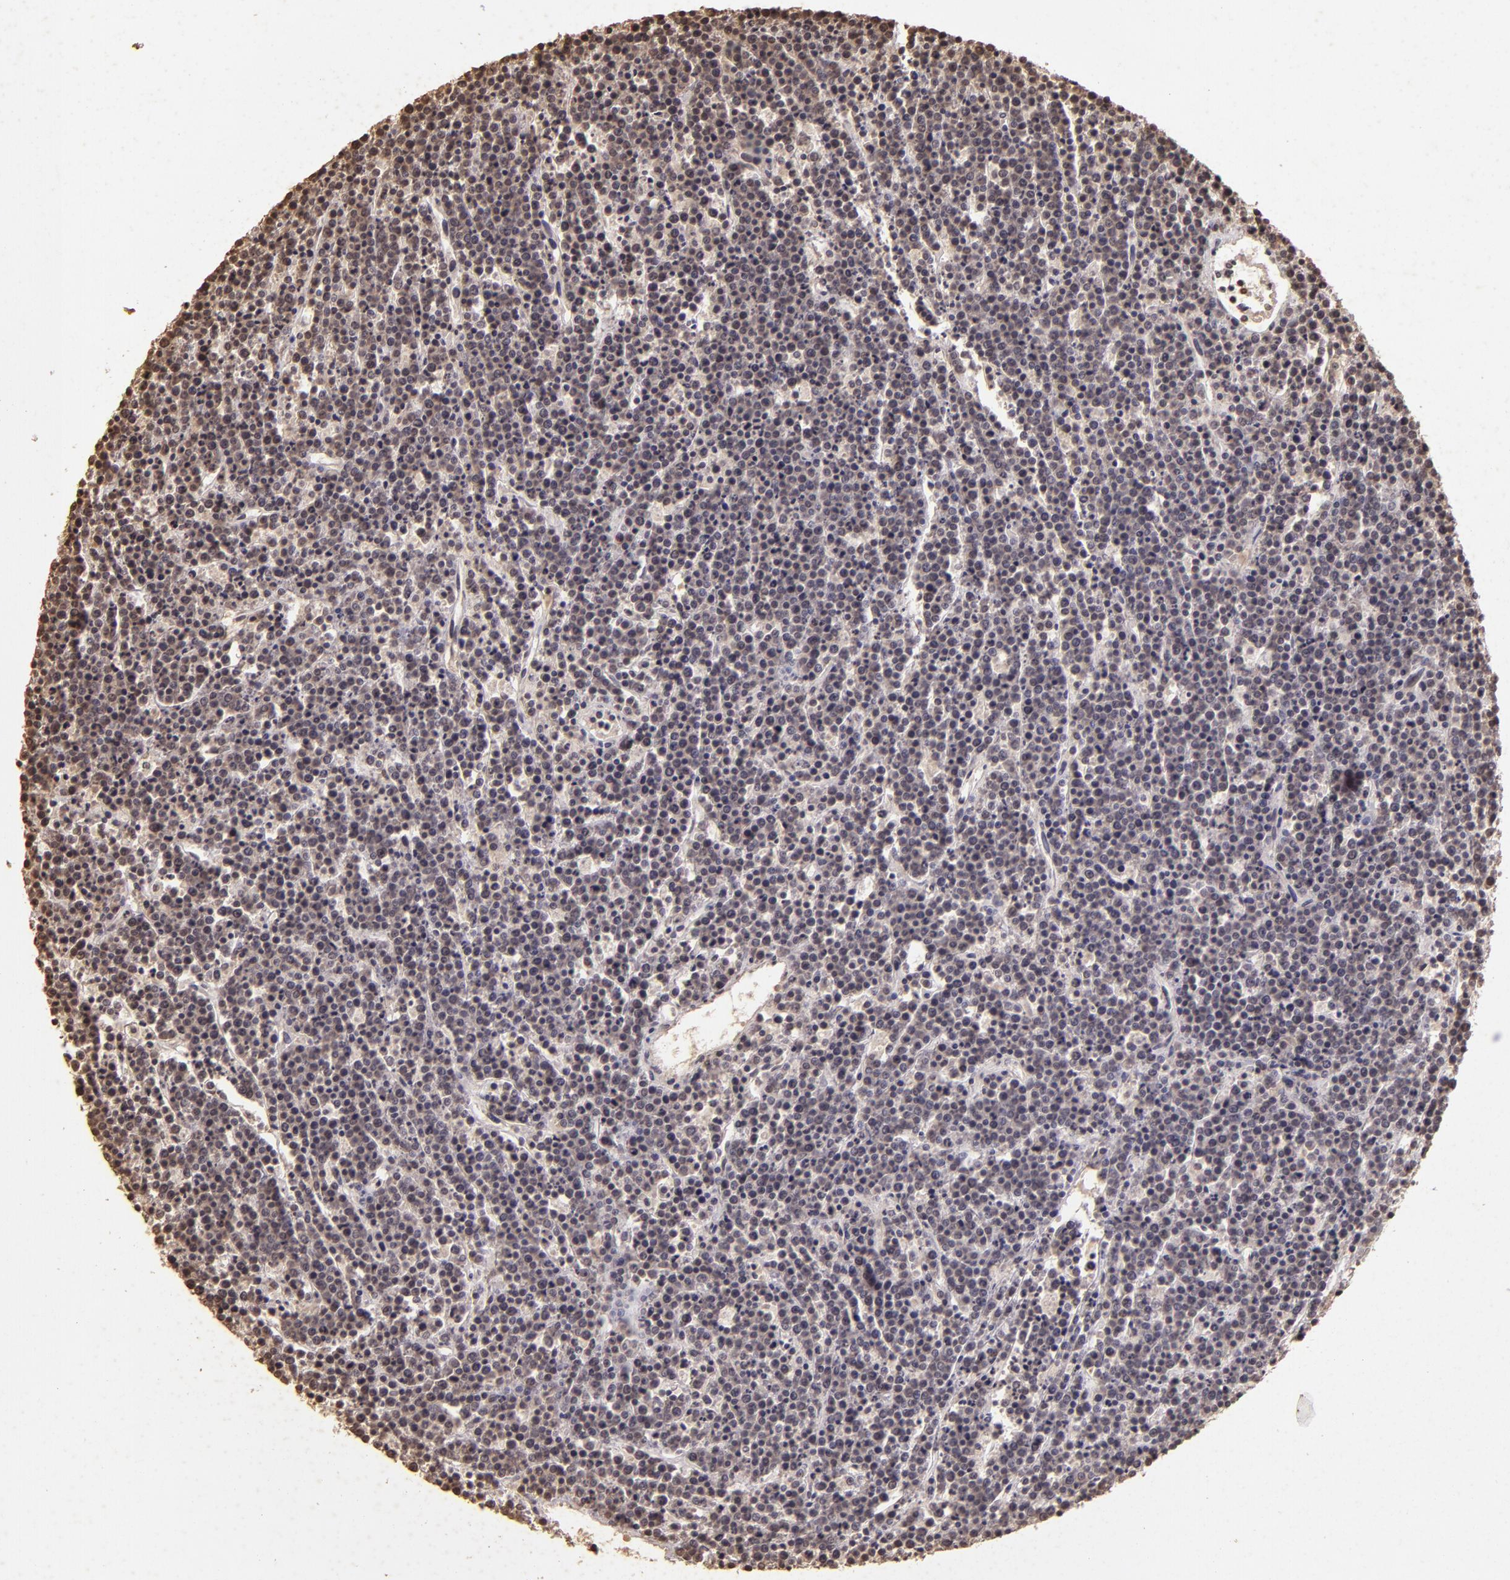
{"staining": {"intensity": "negative", "quantity": "none", "location": "none"}, "tissue": "lymphoma", "cell_type": "Tumor cells", "image_type": "cancer", "snomed": [{"axis": "morphology", "description": "Malignant lymphoma, non-Hodgkin's type, High grade"}, {"axis": "topography", "description": "Ovary"}], "caption": "An immunohistochemistry image of lymphoma is shown. There is no staining in tumor cells of lymphoma. The staining is performed using DAB brown chromogen with nuclei counter-stained in using hematoxylin.", "gene": "CUL1", "patient": {"sex": "female", "age": 56}}